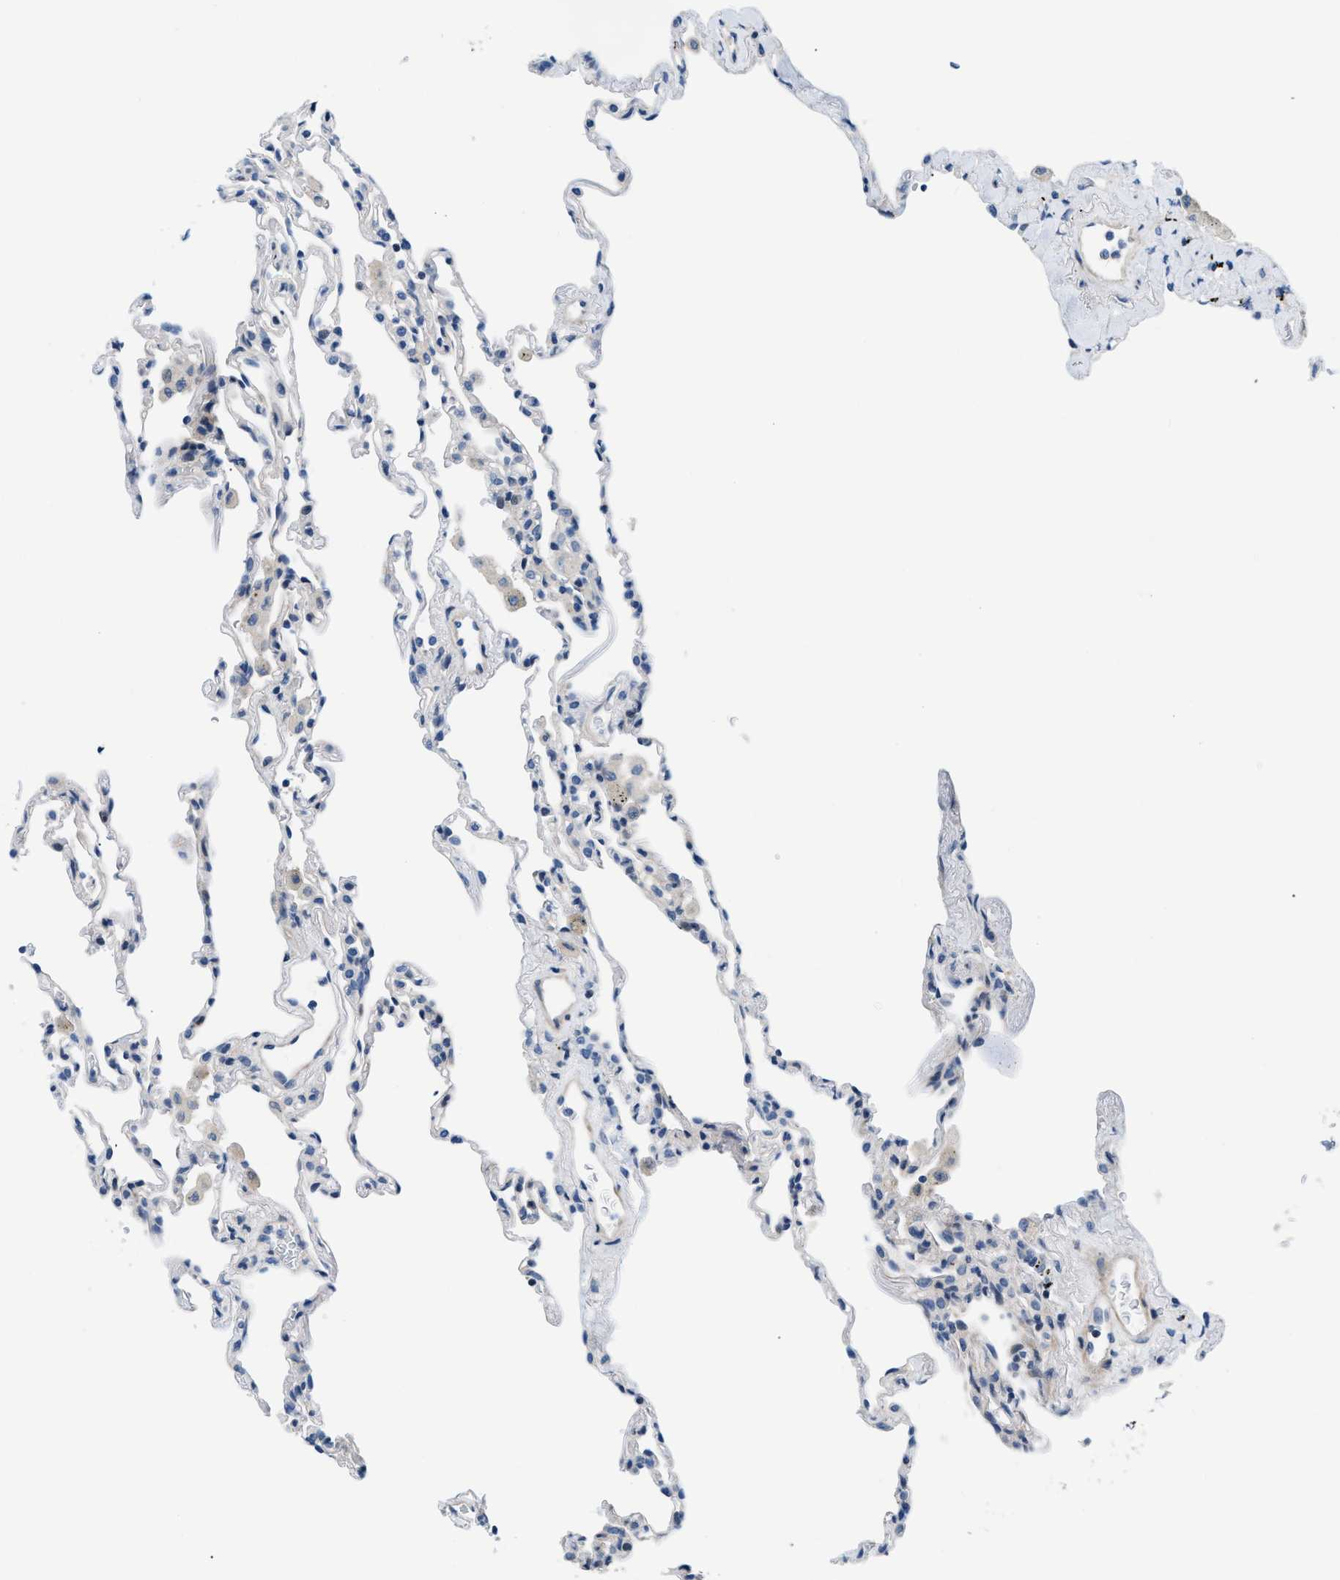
{"staining": {"intensity": "negative", "quantity": "none", "location": "none"}, "tissue": "lung", "cell_type": "Alveolar cells", "image_type": "normal", "snomed": [{"axis": "morphology", "description": "Normal tissue, NOS"}, {"axis": "topography", "description": "Lung"}], "caption": "Alveolar cells are negative for protein expression in unremarkable human lung. (Stains: DAB immunohistochemistry (IHC) with hematoxylin counter stain, Microscopy: brightfield microscopy at high magnification).", "gene": "FDCSP", "patient": {"sex": "male", "age": 59}}